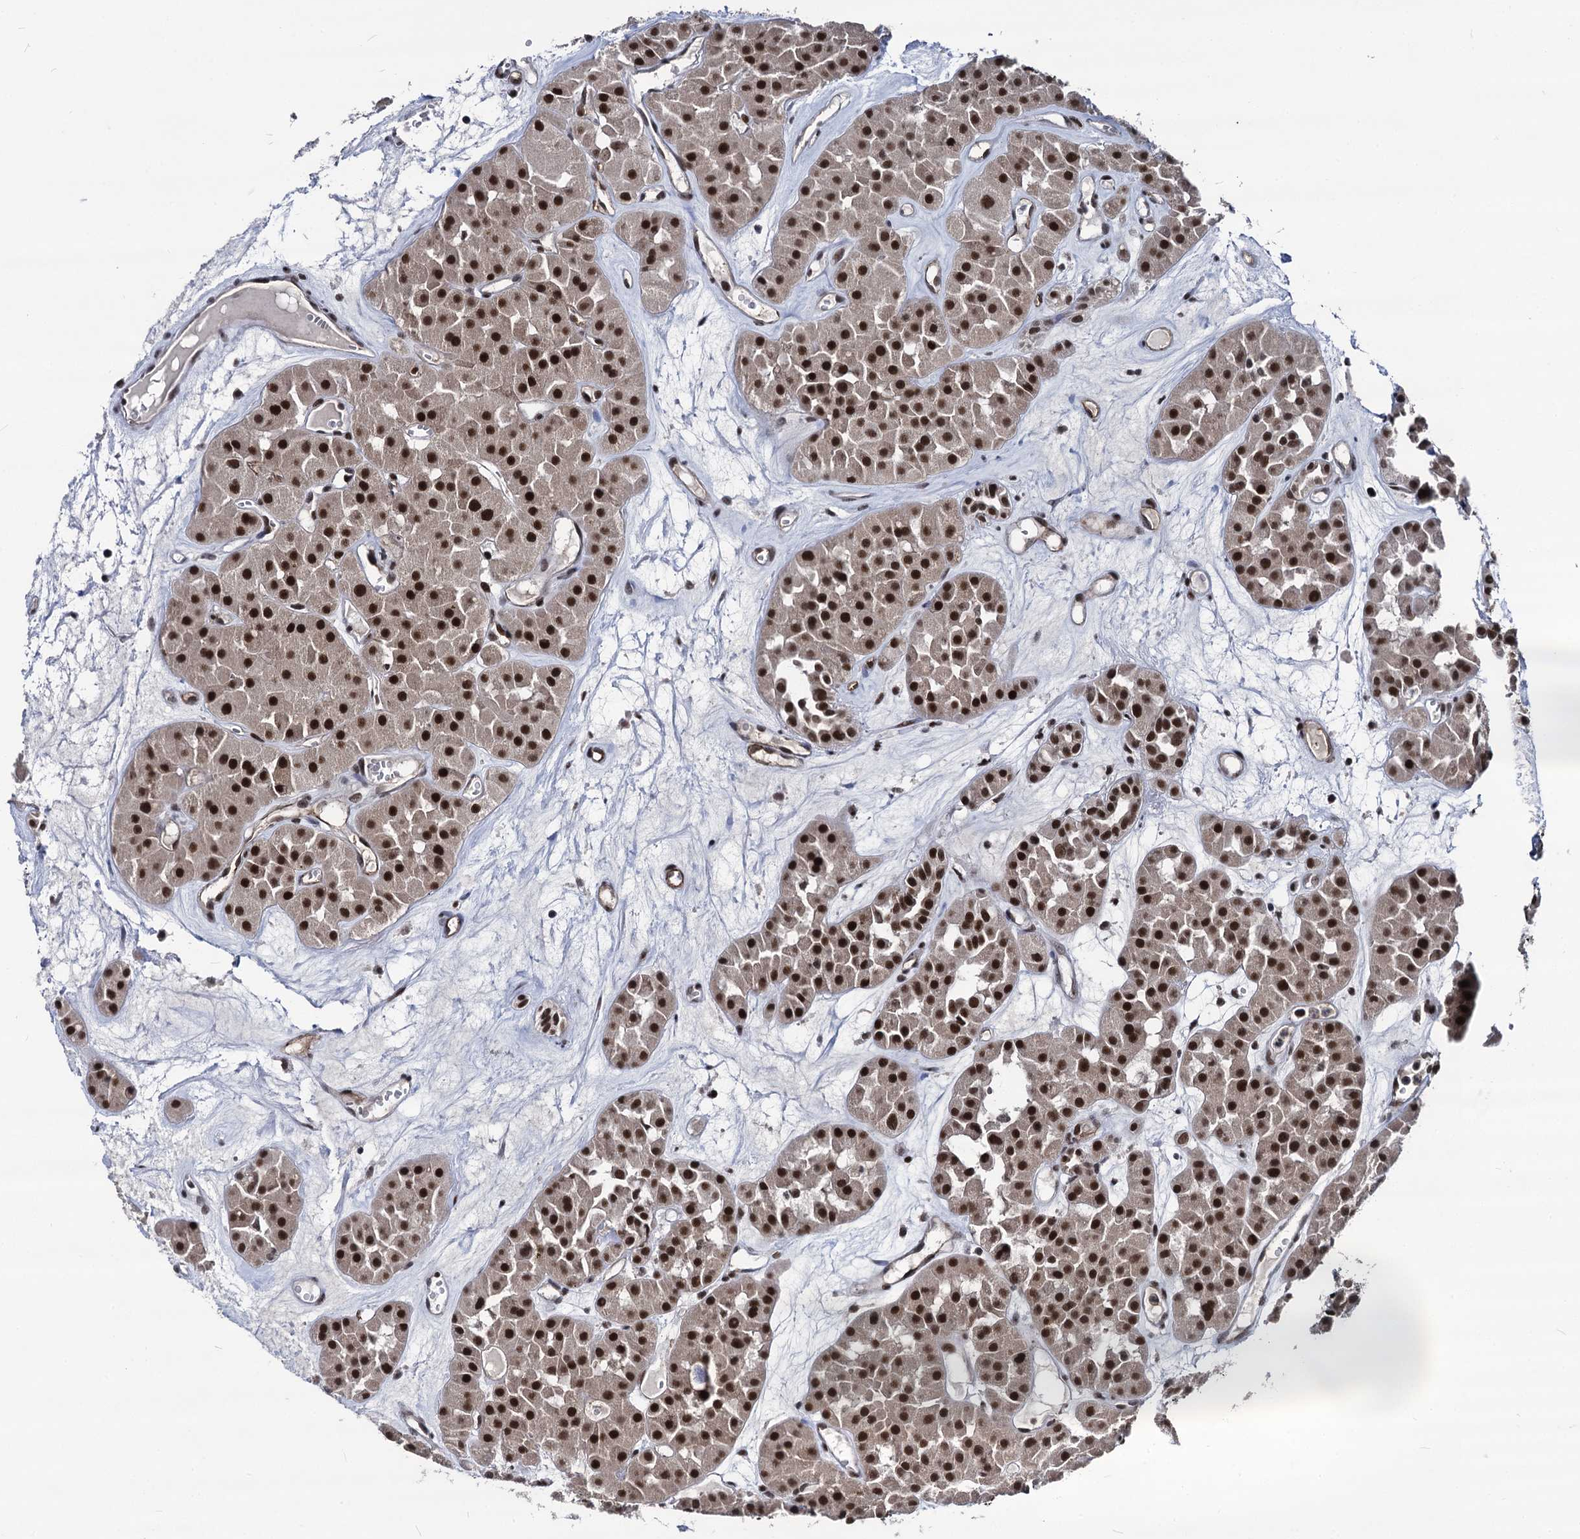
{"staining": {"intensity": "strong", "quantity": ">75%", "location": "nuclear"}, "tissue": "renal cancer", "cell_type": "Tumor cells", "image_type": "cancer", "snomed": [{"axis": "morphology", "description": "Carcinoma, NOS"}, {"axis": "topography", "description": "Kidney"}], "caption": "Renal carcinoma stained with DAB (3,3'-diaminobenzidine) immunohistochemistry demonstrates high levels of strong nuclear expression in about >75% of tumor cells. The staining was performed using DAB to visualize the protein expression in brown, while the nuclei were stained in blue with hematoxylin (Magnification: 20x).", "gene": "GALNT11", "patient": {"sex": "female", "age": 75}}